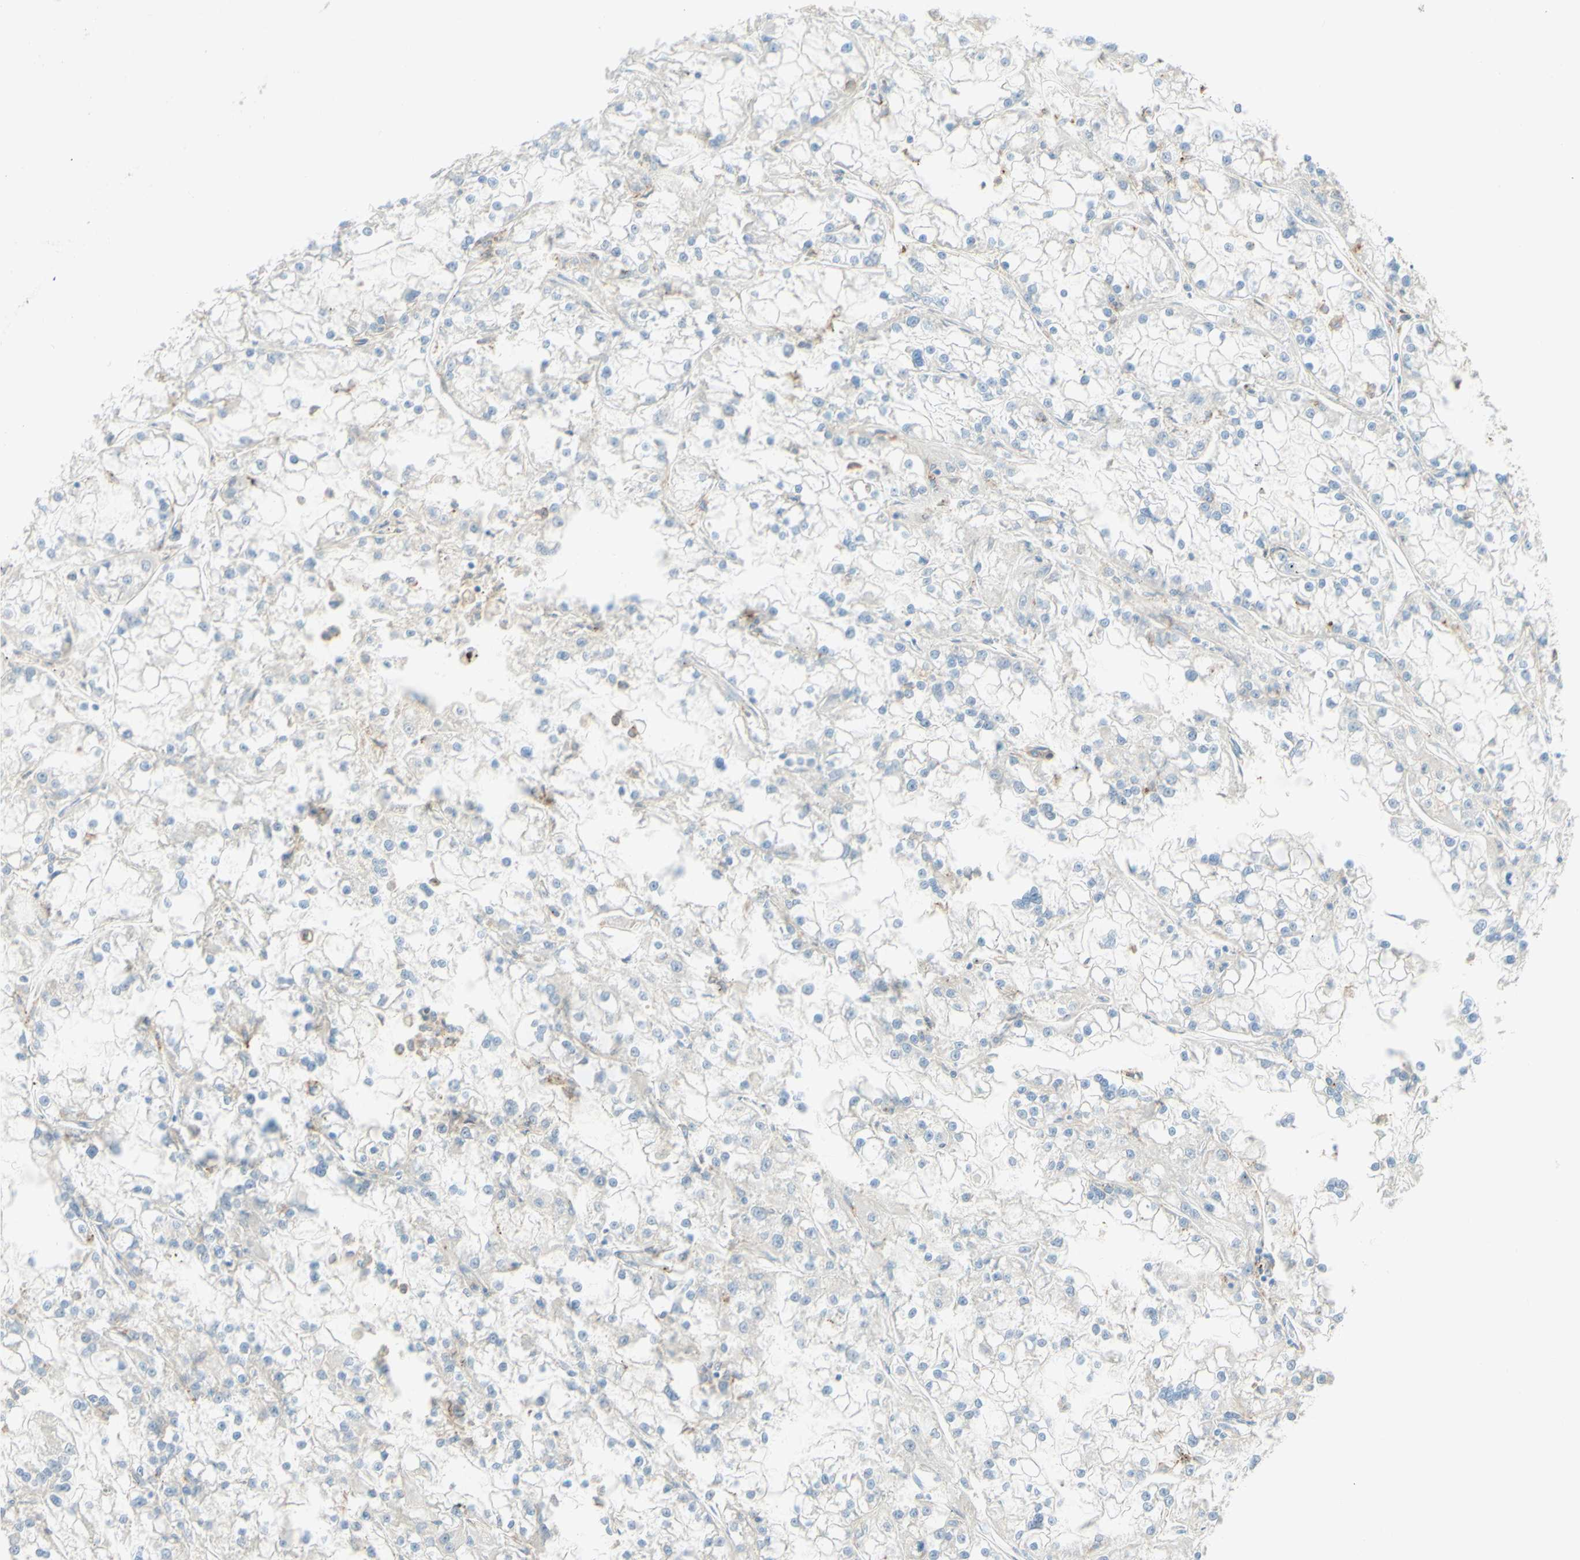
{"staining": {"intensity": "negative", "quantity": "none", "location": "none"}, "tissue": "renal cancer", "cell_type": "Tumor cells", "image_type": "cancer", "snomed": [{"axis": "morphology", "description": "Adenocarcinoma, NOS"}, {"axis": "topography", "description": "Kidney"}], "caption": "Immunohistochemistry of human renal cancer demonstrates no positivity in tumor cells.", "gene": "ALCAM", "patient": {"sex": "female", "age": 52}}